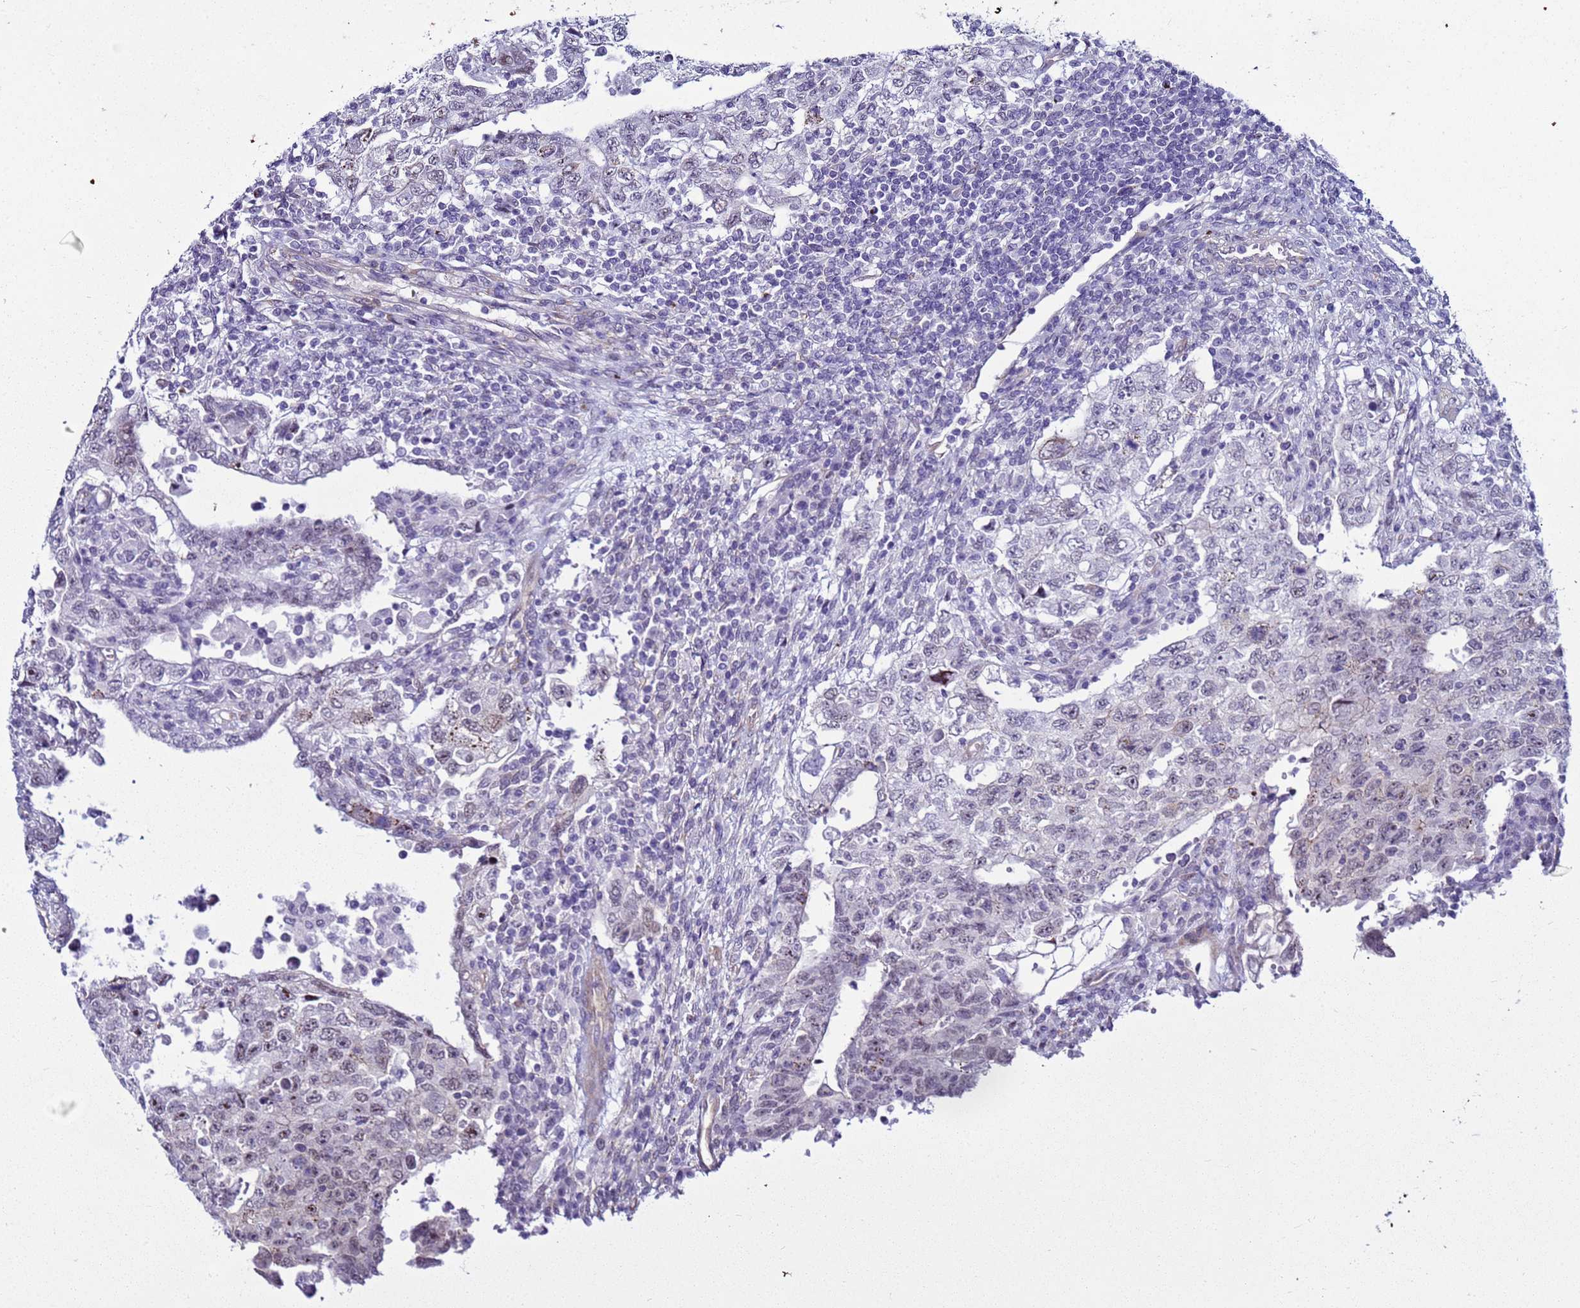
{"staining": {"intensity": "weak", "quantity": "<25%", "location": "nuclear"}, "tissue": "testis cancer", "cell_type": "Tumor cells", "image_type": "cancer", "snomed": [{"axis": "morphology", "description": "Carcinoma, Embryonal, NOS"}, {"axis": "topography", "description": "Testis"}], "caption": "Human embryonal carcinoma (testis) stained for a protein using immunohistochemistry (IHC) shows no positivity in tumor cells.", "gene": "LRRC10B", "patient": {"sex": "male", "age": 26}}